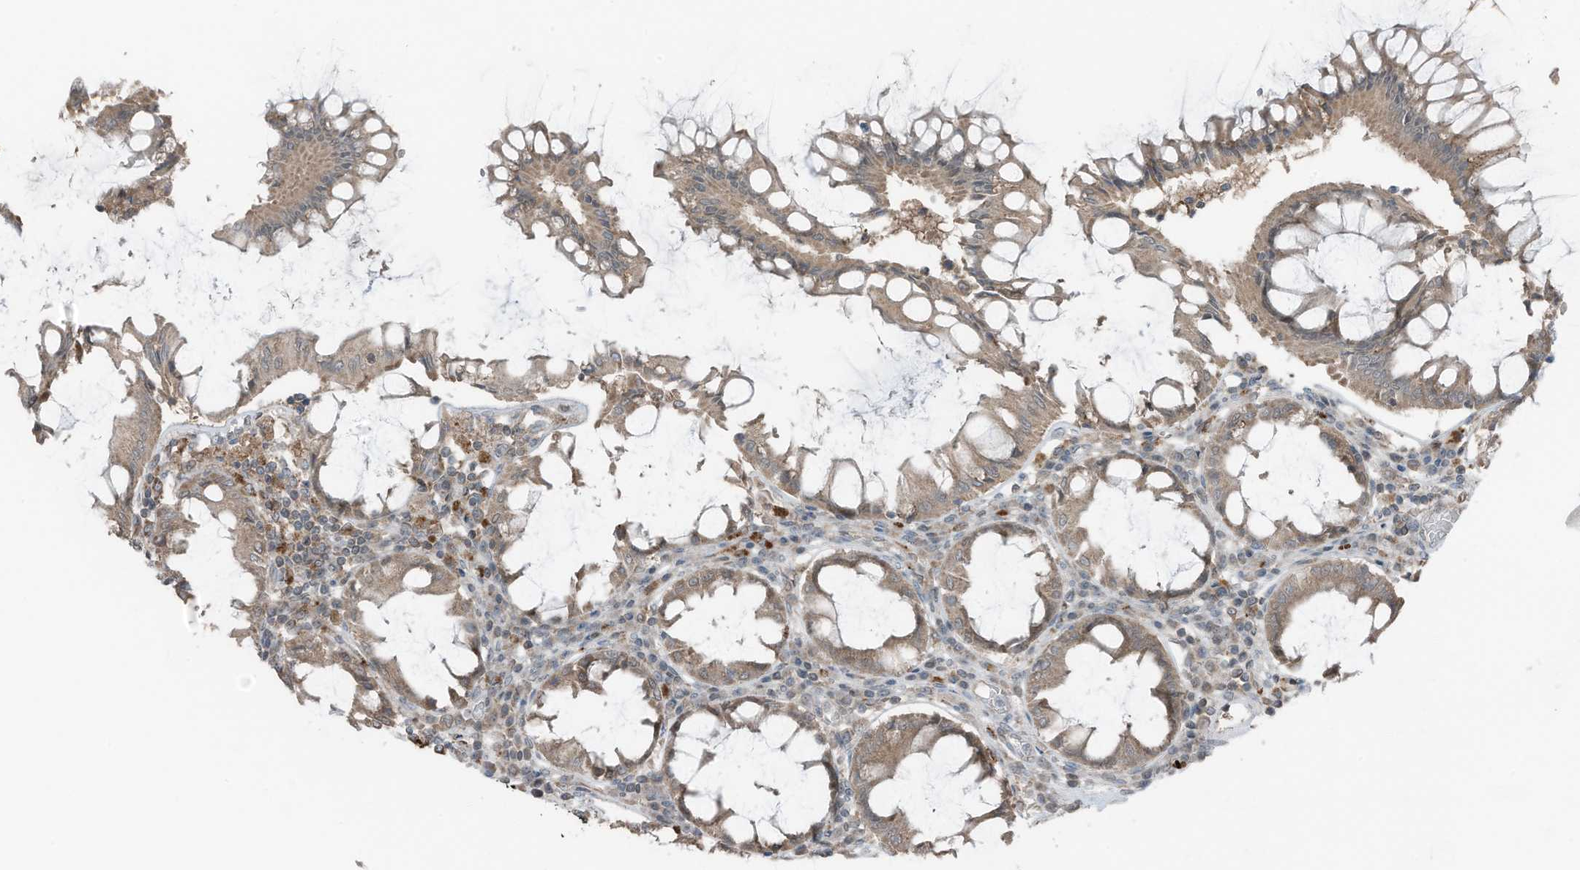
{"staining": {"intensity": "weak", "quantity": ">75%", "location": "cytoplasmic/membranous"}, "tissue": "colorectal cancer", "cell_type": "Tumor cells", "image_type": "cancer", "snomed": [{"axis": "morphology", "description": "Adenocarcinoma, NOS"}, {"axis": "topography", "description": "Rectum"}], "caption": "DAB (3,3'-diaminobenzidine) immunohistochemical staining of colorectal cancer (adenocarcinoma) reveals weak cytoplasmic/membranous protein staining in approximately >75% of tumor cells.", "gene": "TXNDC9", "patient": {"sex": "male", "age": 84}}